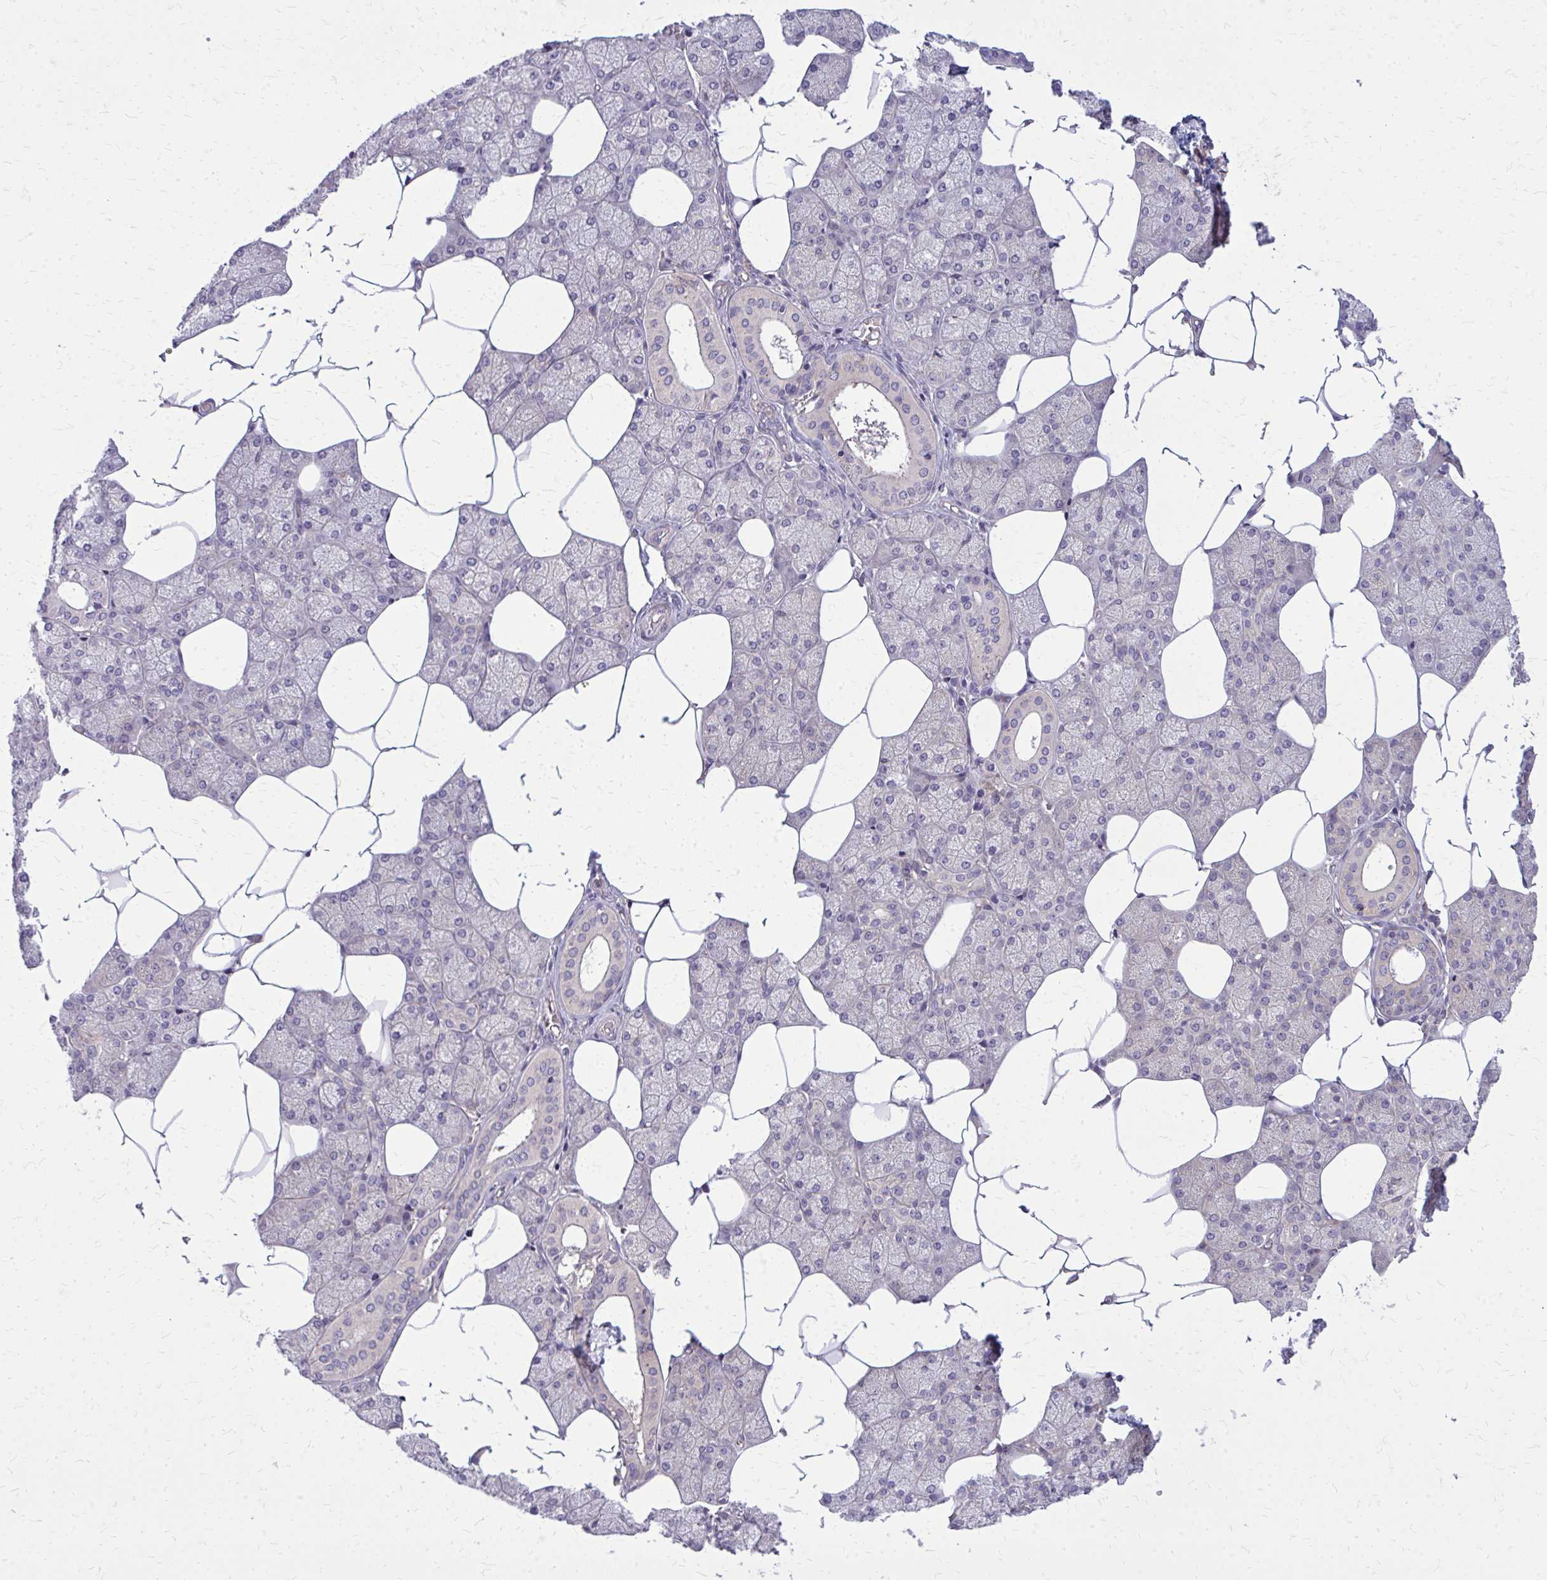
{"staining": {"intensity": "moderate", "quantity": "25%-75%", "location": "cytoplasmic/membranous"}, "tissue": "salivary gland", "cell_type": "Glandular cells", "image_type": "normal", "snomed": [{"axis": "morphology", "description": "Normal tissue, NOS"}, {"axis": "topography", "description": "Salivary gland"}], "caption": "This histopathology image displays IHC staining of unremarkable salivary gland, with medium moderate cytoplasmic/membranous staining in approximately 25%-75% of glandular cells.", "gene": "OXNAD1", "patient": {"sex": "female", "age": 43}}